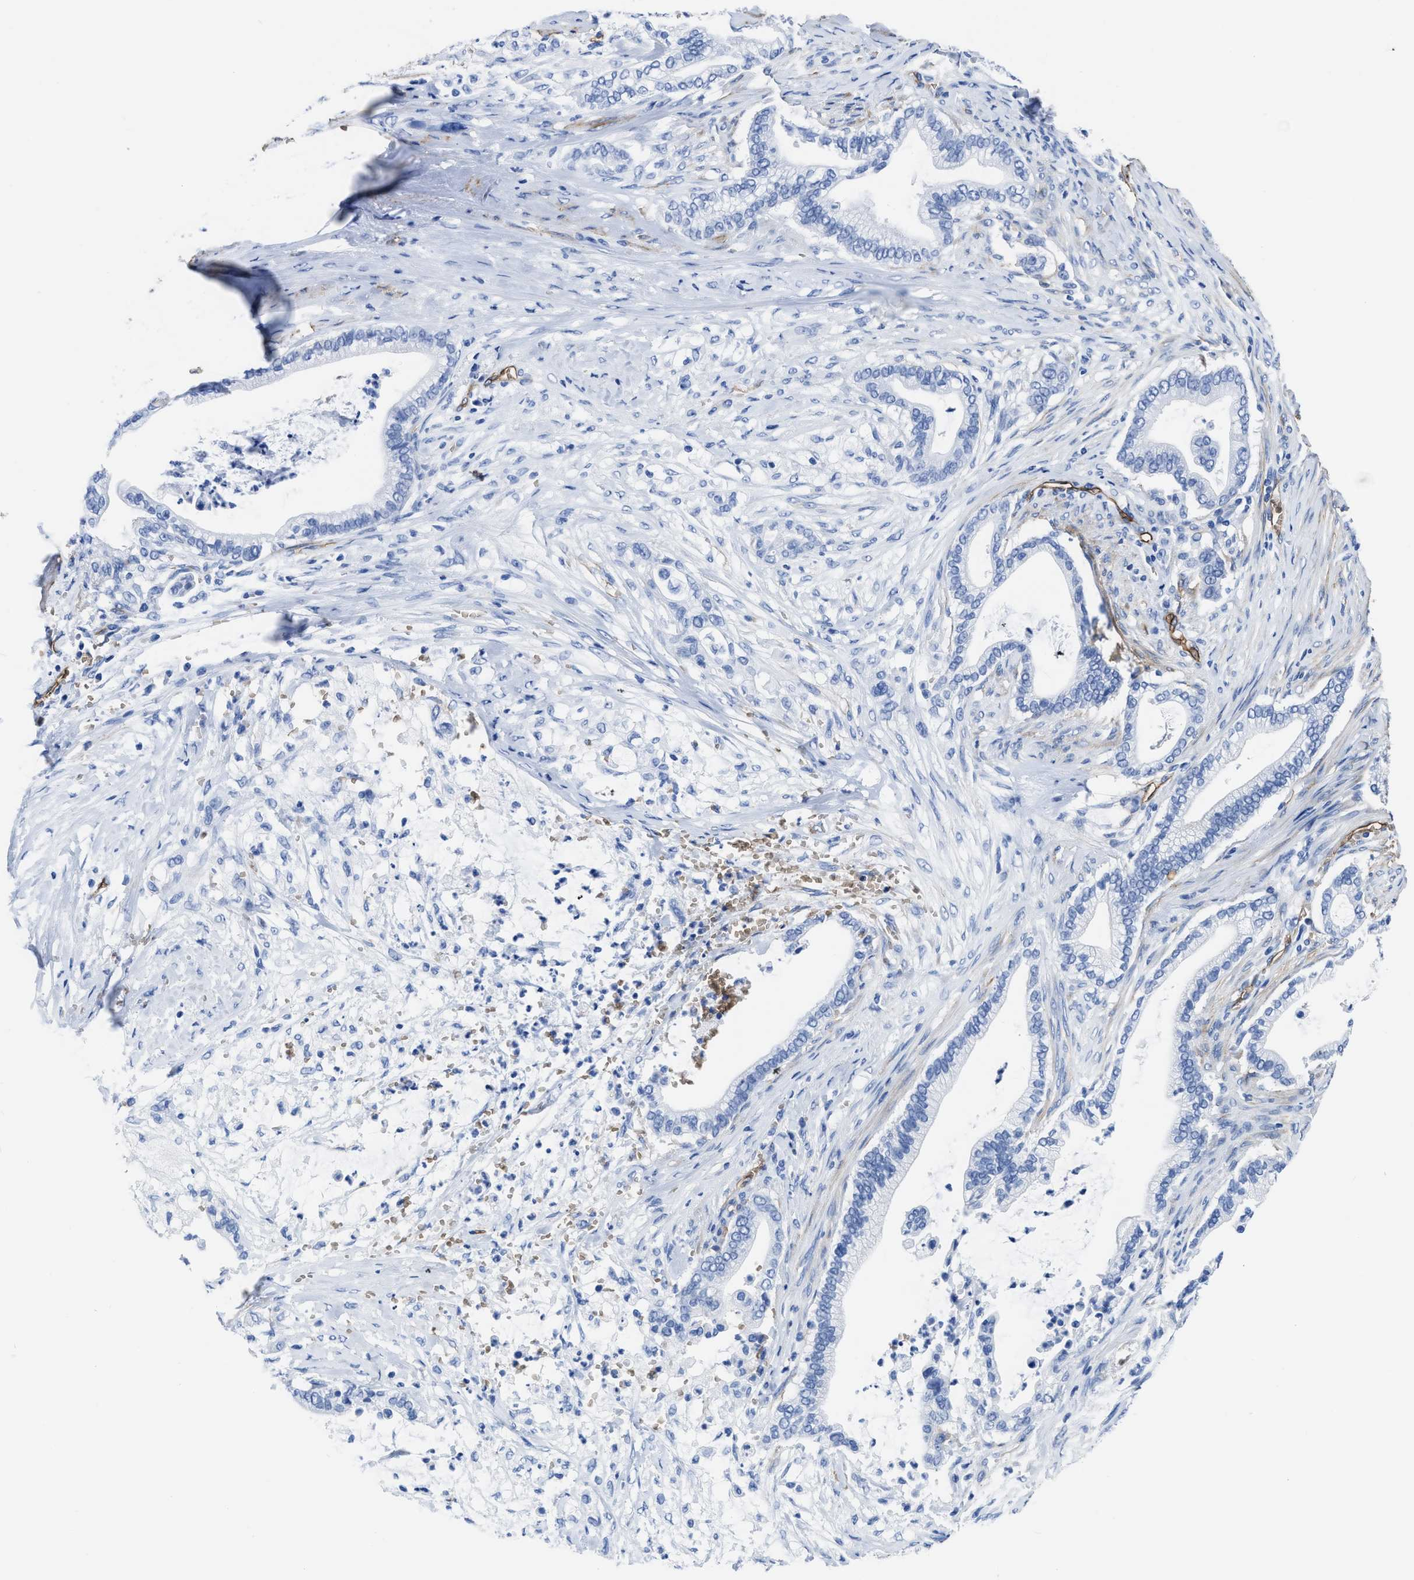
{"staining": {"intensity": "negative", "quantity": "none", "location": "none"}, "tissue": "pancreatic cancer", "cell_type": "Tumor cells", "image_type": "cancer", "snomed": [{"axis": "morphology", "description": "Adenocarcinoma, NOS"}, {"axis": "topography", "description": "Pancreas"}], "caption": "A photomicrograph of human pancreatic cancer (adenocarcinoma) is negative for staining in tumor cells.", "gene": "AQP1", "patient": {"sex": "male", "age": 69}}